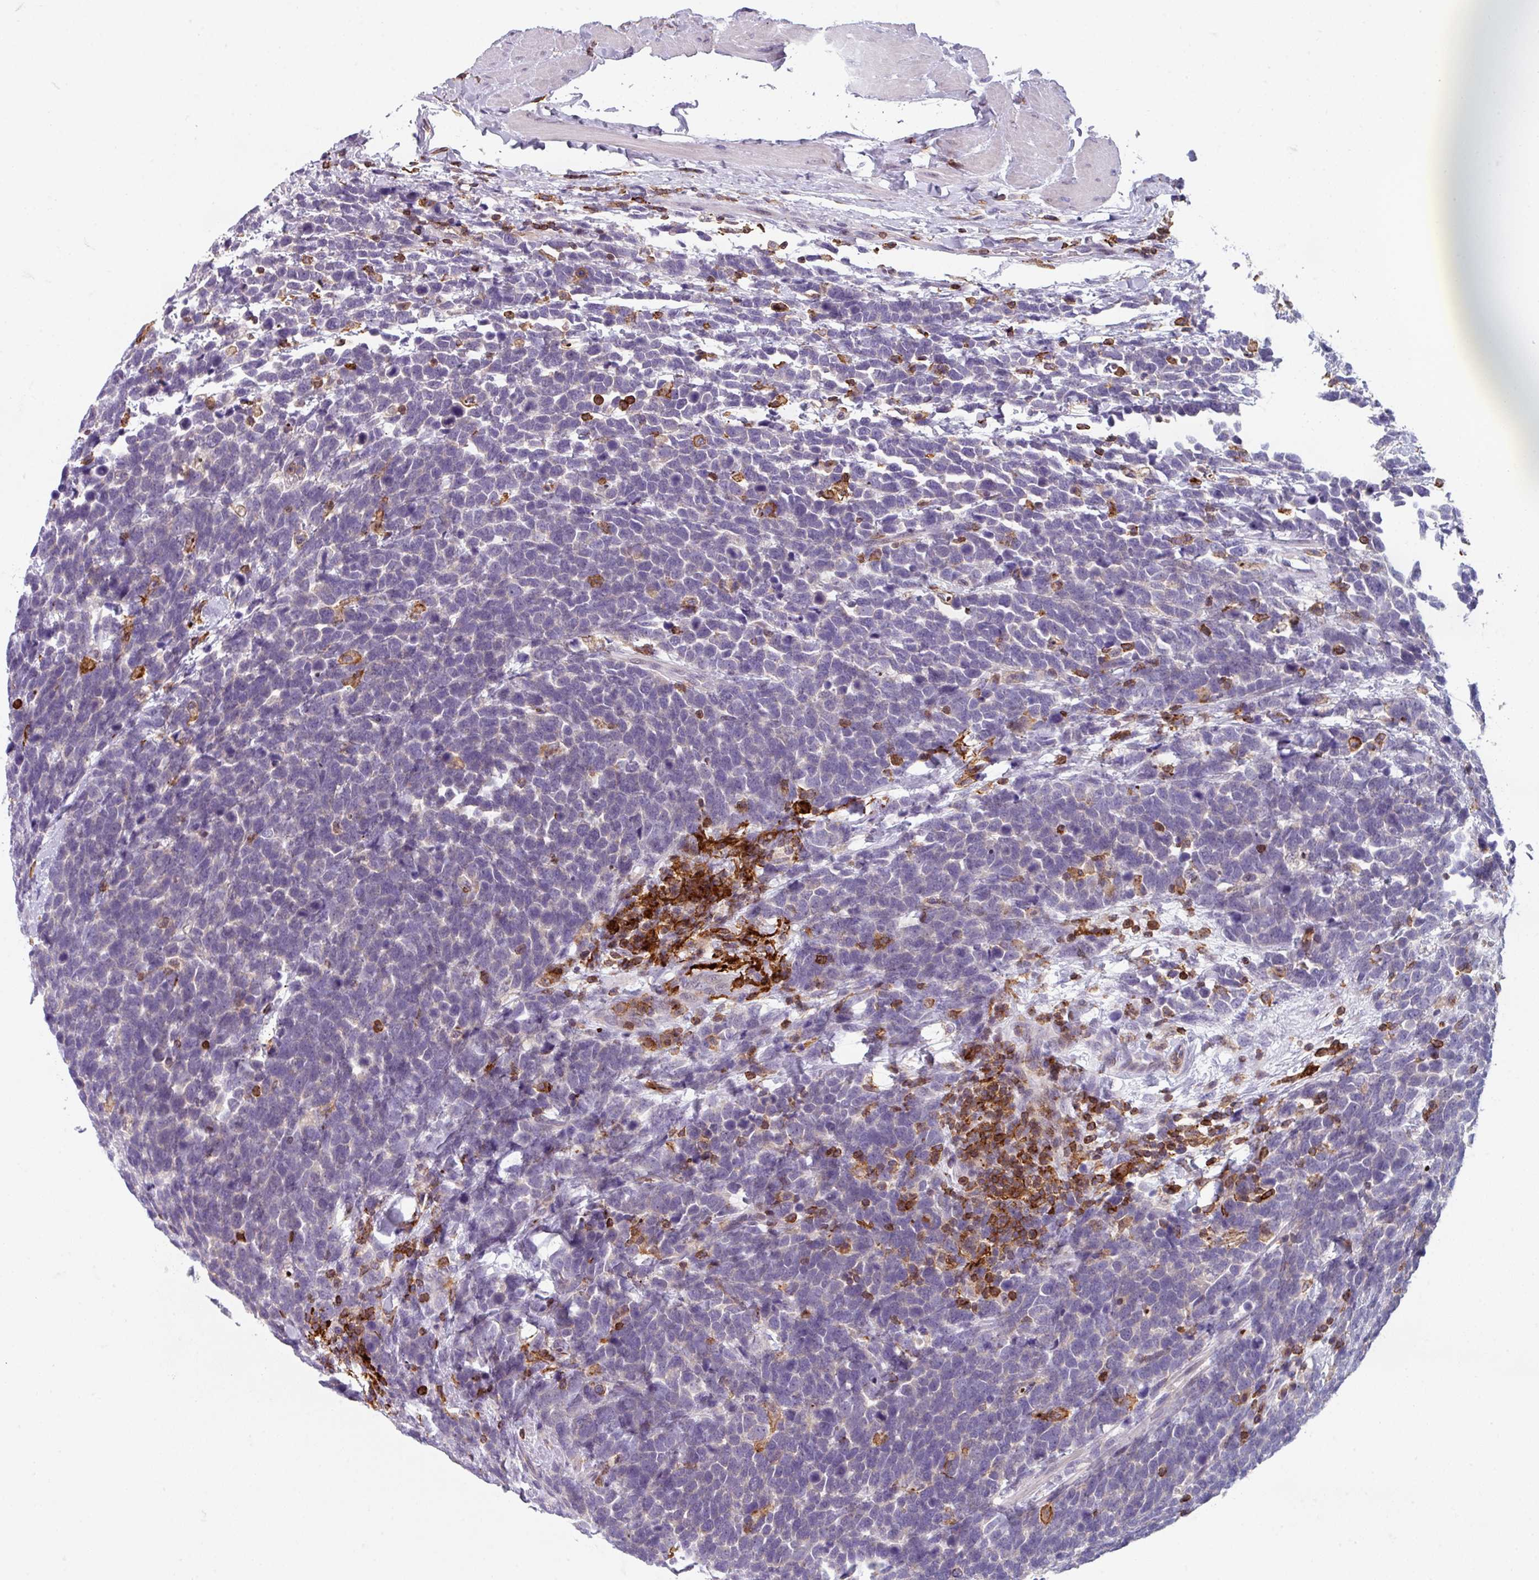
{"staining": {"intensity": "negative", "quantity": "none", "location": "none"}, "tissue": "urothelial cancer", "cell_type": "Tumor cells", "image_type": "cancer", "snomed": [{"axis": "morphology", "description": "Urothelial carcinoma, High grade"}, {"axis": "topography", "description": "Urinary bladder"}], "caption": "Immunohistochemical staining of human urothelial cancer displays no significant expression in tumor cells. (DAB (3,3'-diaminobenzidine) immunohistochemistry, high magnification).", "gene": "NEDD9", "patient": {"sex": "female", "age": 82}}